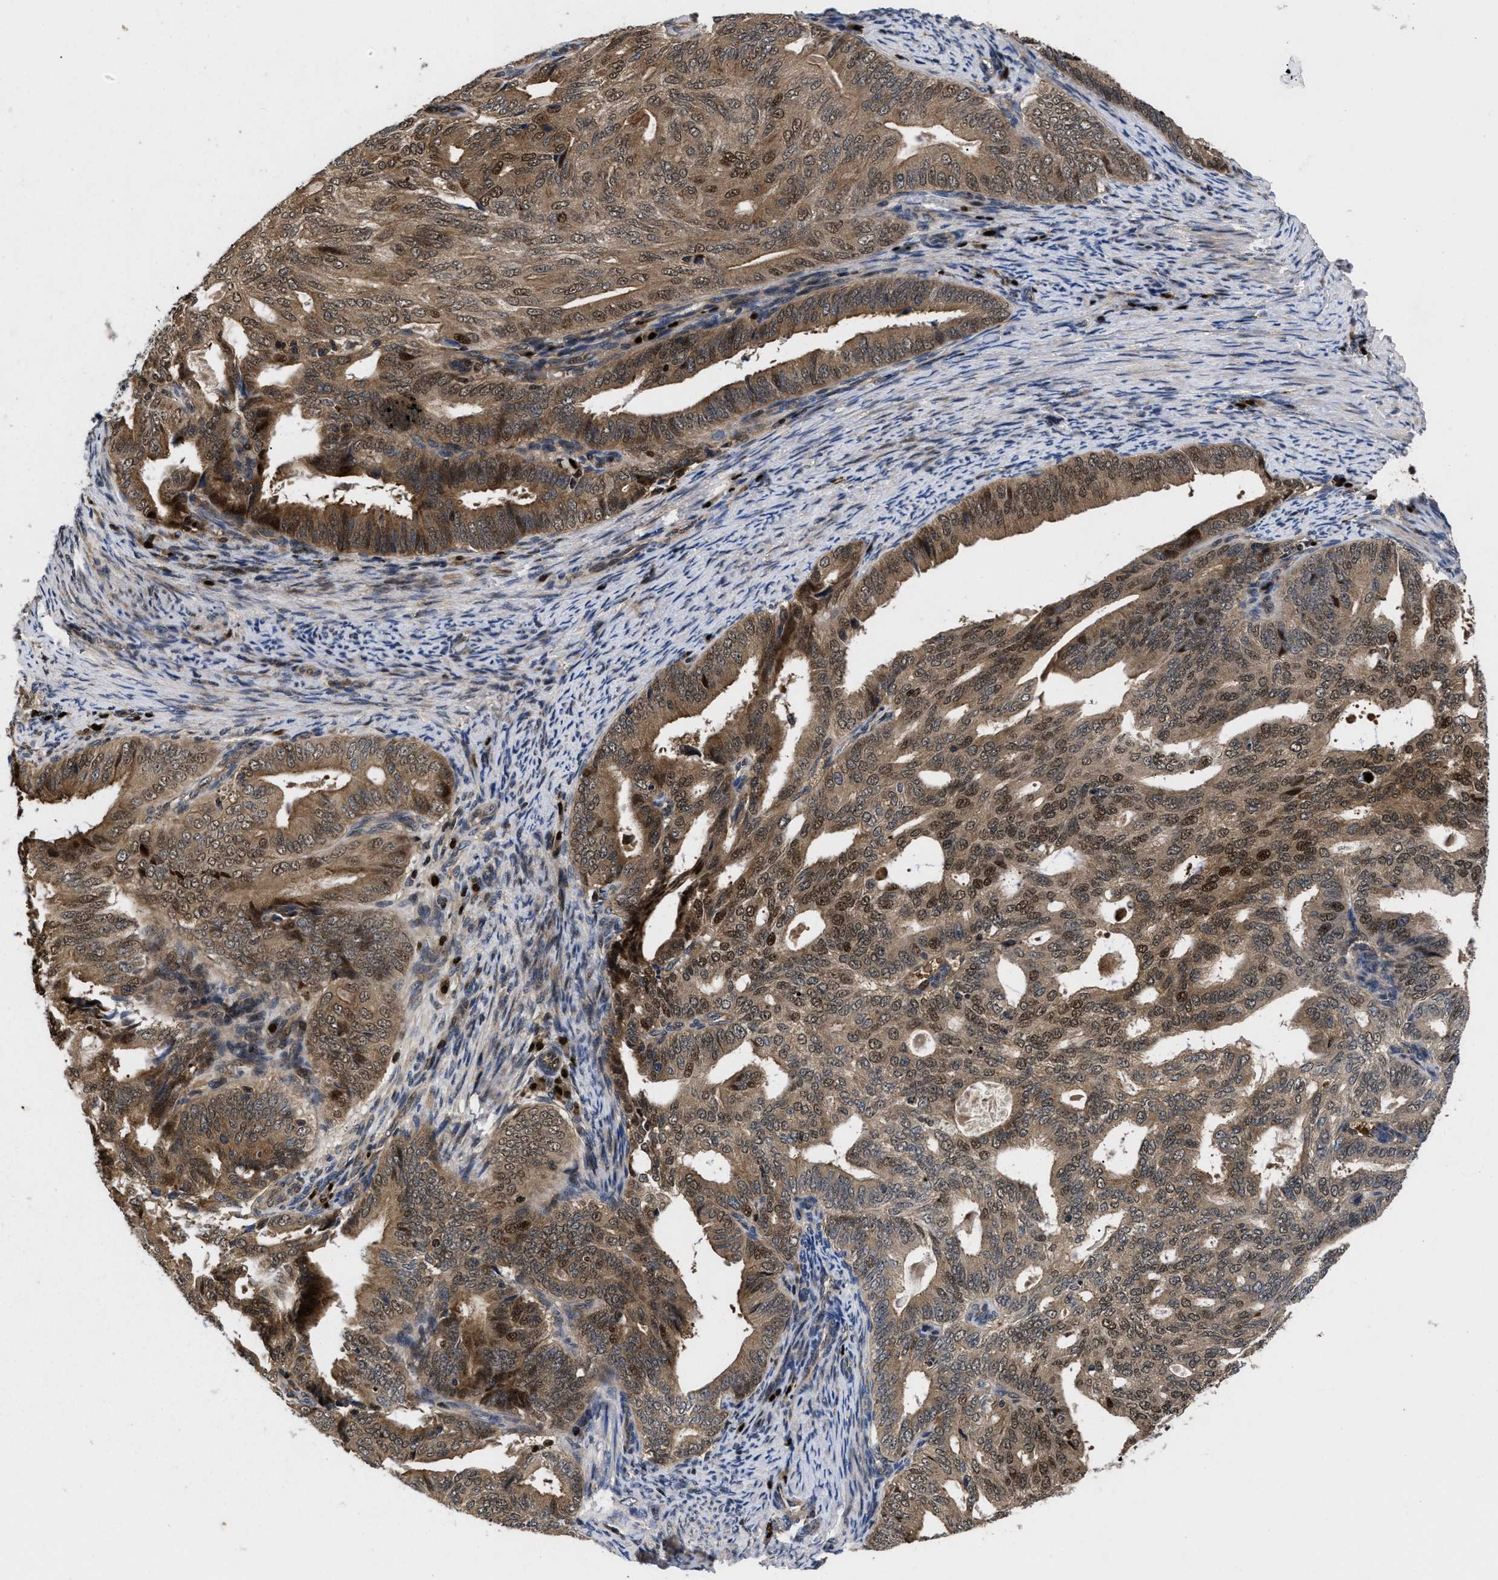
{"staining": {"intensity": "moderate", "quantity": ">75%", "location": "cytoplasmic/membranous,nuclear"}, "tissue": "endometrial cancer", "cell_type": "Tumor cells", "image_type": "cancer", "snomed": [{"axis": "morphology", "description": "Adenocarcinoma, NOS"}, {"axis": "topography", "description": "Endometrium"}], "caption": "This histopathology image reveals endometrial adenocarcinoma stained with immunohistochemistry to label a protein in brown. The cytoplasmic/membranous and nuclear of tumor cells show moderate positivity for the protein. Nuclei are counter-stained blue.", "gene": "FAM200A", "patient": {"sex": "female", "age": 58}}